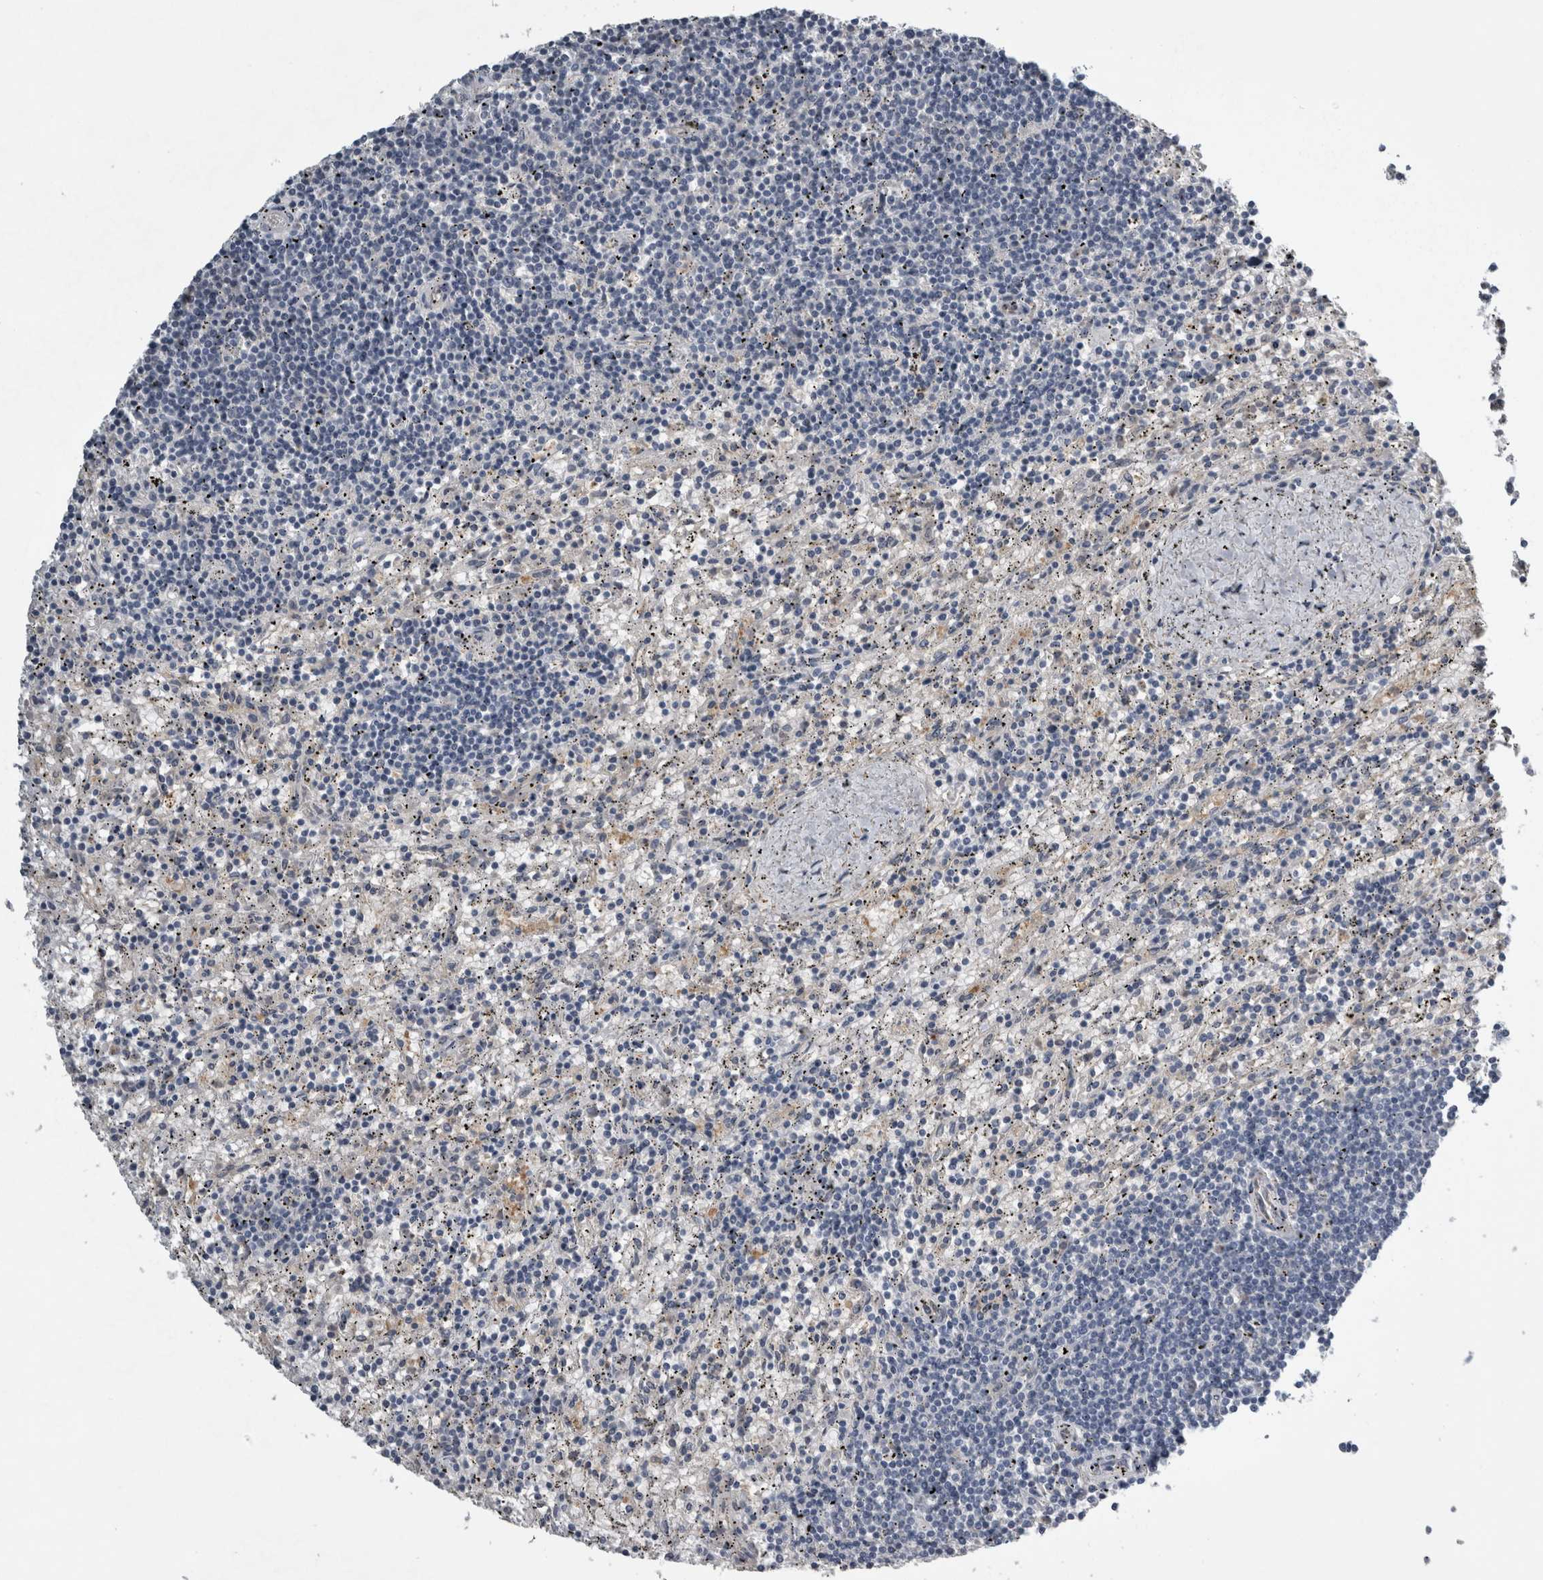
{"staining": {"intensity": "negative", "quantity": "none", "location": "none"}, "tissue": "lymphoma", "cell_type": "Tumor cells", "image_type": "cancer", "snomed": [{"axis": "morphology", "description": "Malignant lymphoma, non-Hodgkin's type, Low grade"}, {"axis": "topography", "description": "Spleen"}], "caption": "A histopathology image of malignant lymphoma, non-Hodgkin's type (low-grade) stained for a protein shows no brown staining in tumor cells.", "gene": "NAPRT", "patient": {"sex": "male", "age": 76}}